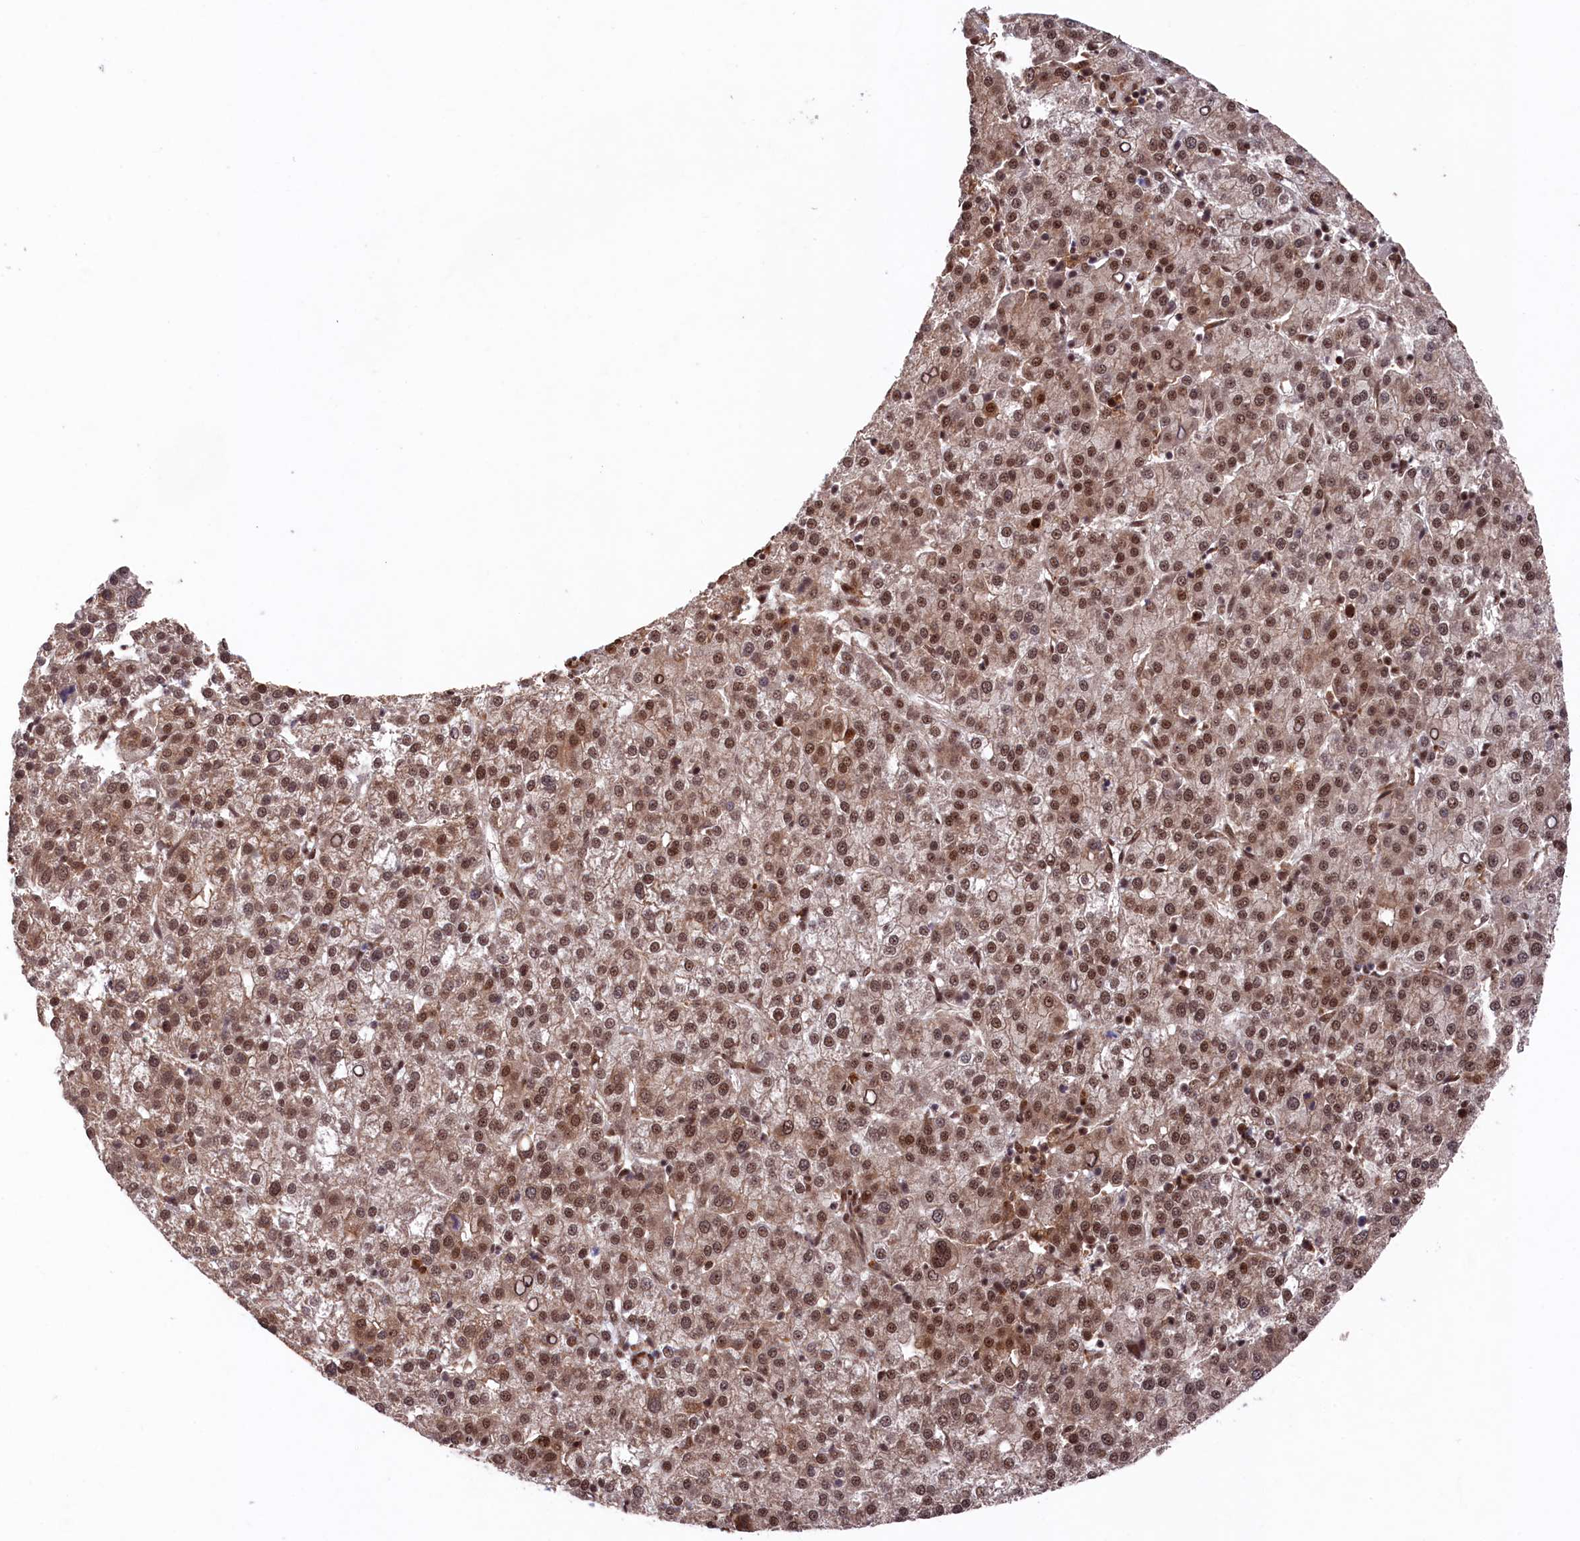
{"staining": {"intensity": "moderate", "quantity": ">75%", "location": "nuclear"}, "tissue": "liver cancer", "cell_type": "Tumor cells", "image_type": "cancer", "snomed": [{"axis": "morphology", "description": "Carcinoma, Hepatocellular, NOS"}, {"axis": "topography", "description": "Liver"}], "caption": "Moderate nuclear staining for a protein is appreciated in about >75% of tumor cells of liver cancer using IHC.", "gene": "PRPF31", "patient": {"sex": "female", "age": 58}}